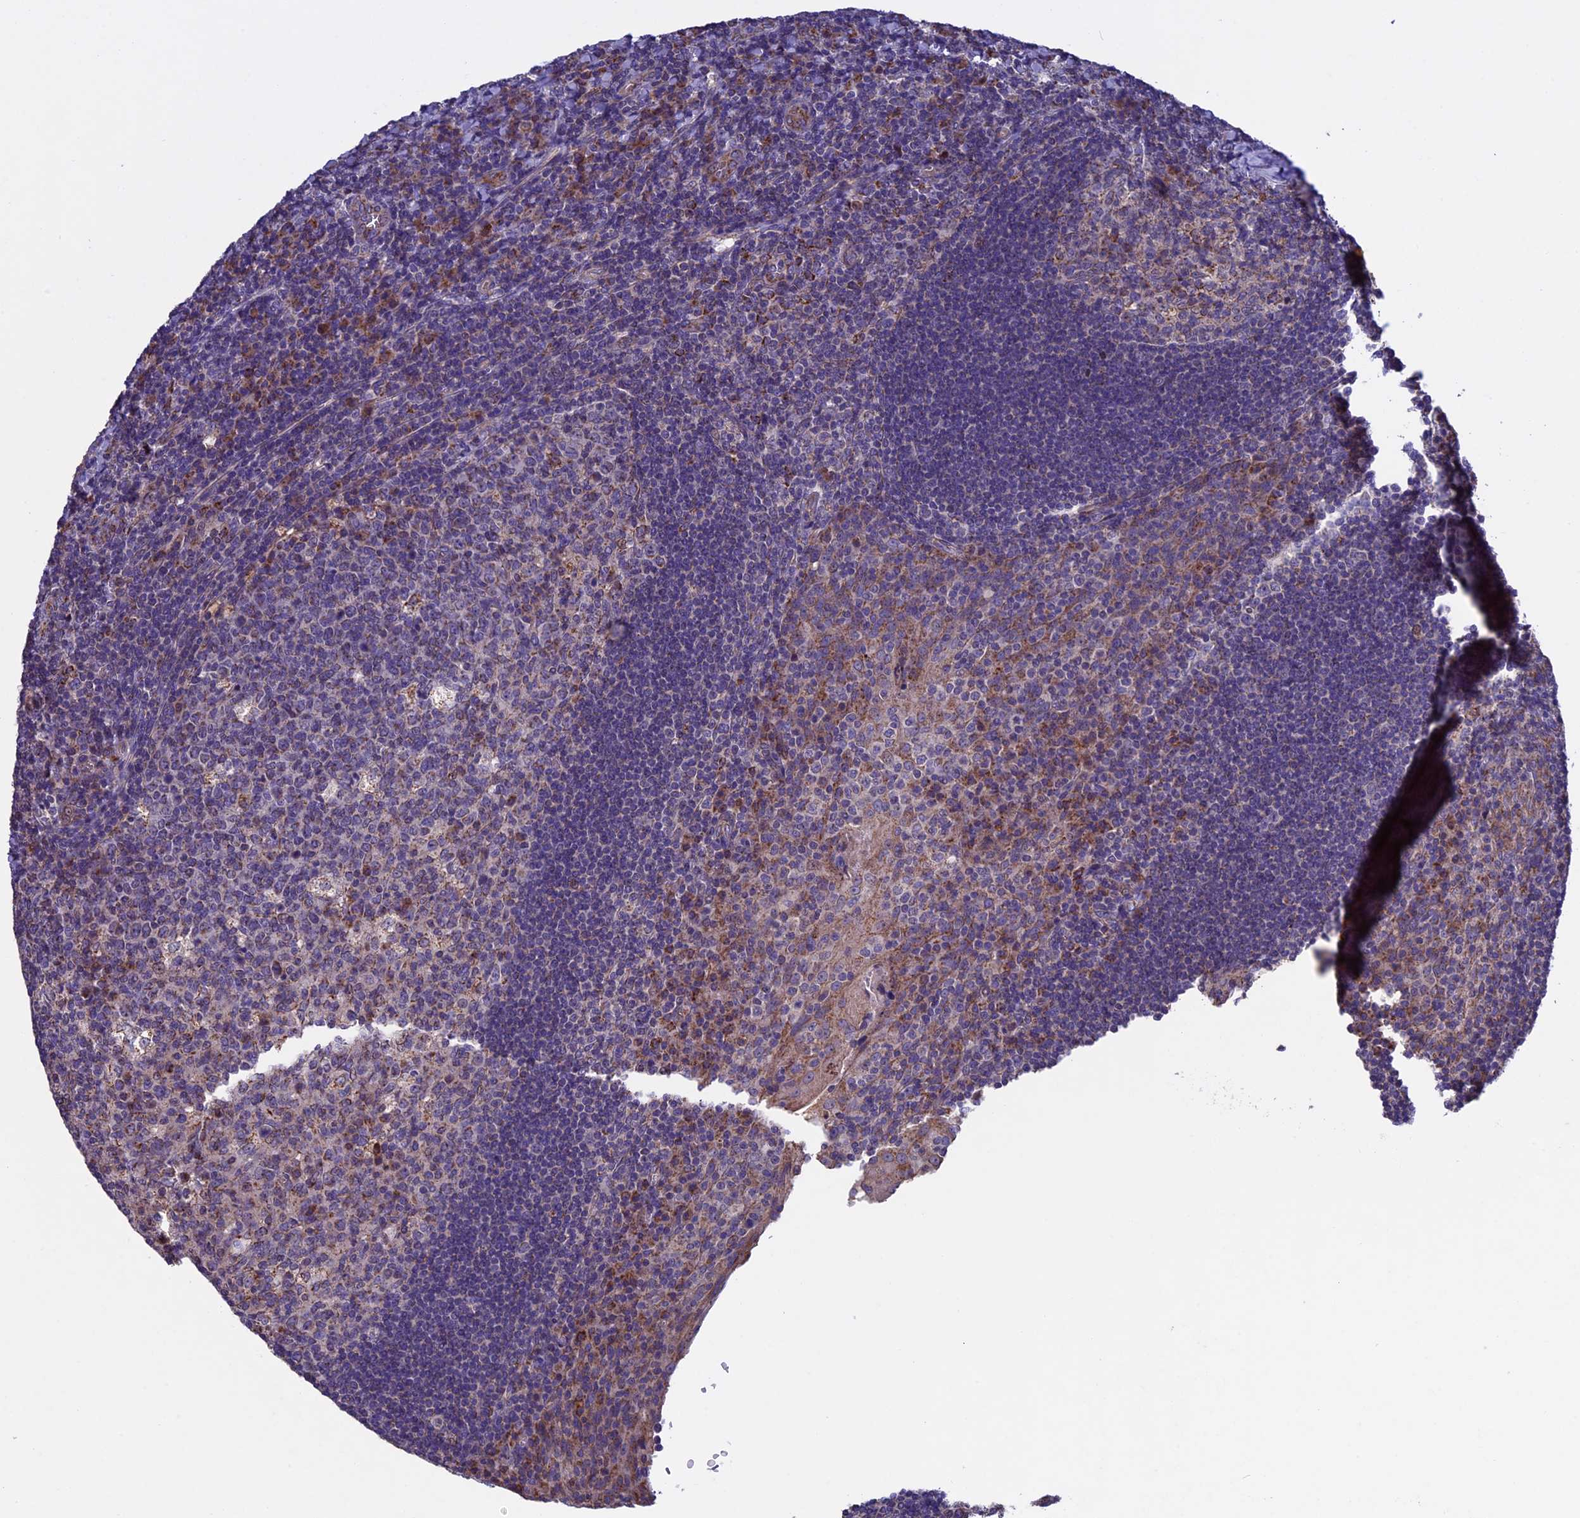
{"staining": {"intensity": "moderate", "quantity": "25%-75%", "location": "cytoplasmic/membranous"}, "tissue": "tonsil", "cell_type": "Germinal center cells", "image_type": "normal", "snomed": [{"axis": "morphology", "description": "Normal tissue, NOS"}, {"axis": "topography", "description": "Tonsil"}], "caption": "Unremarkable tonsil was stained to show a protein in brown. There is medium levels of moderate cytoplasmic/membranous positivity in approximately 25%-75% of germinal center cells.", "gene": "RNF17", "patient": {"sex": "male", "age": 17}}